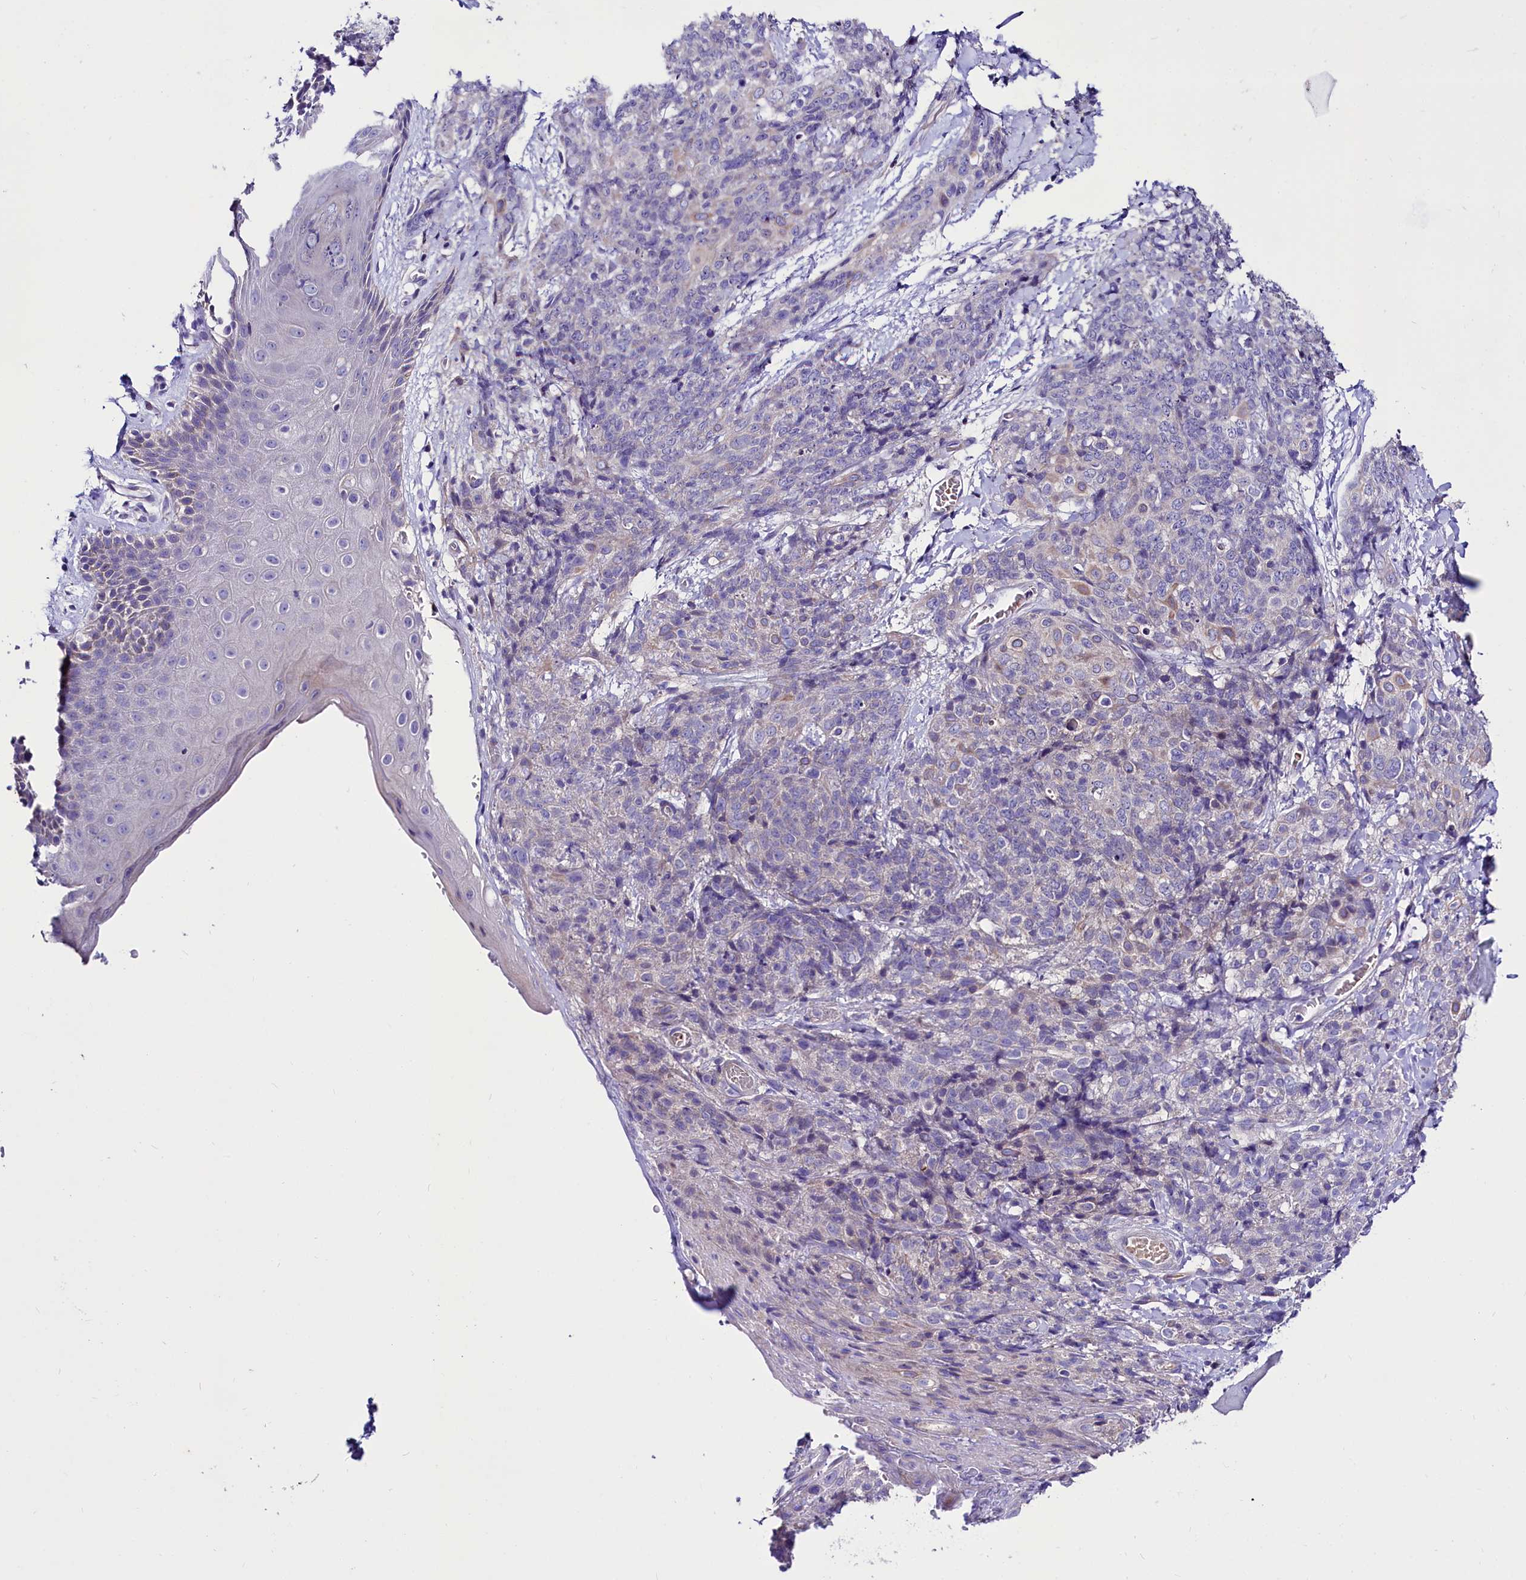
{"staining": {"intensity": "negative", "quantity": "none", "location": "none"}, "tissue": "skin cancer", "cell_type": "Tumor cells", "image_type": "cancer", "snomed": [{"axis": "morphology", "description": "Squamous cell carcinoma, NOS"}, {"axis": "topography", "description": "Skin"}, {"axis": "topography", "description": "Vulva"}], "caption": "An immunohistochemistry histopathology image of skin cancer (squamous cell carcinoma) is shown. There is no staining in tumor cells of skin cancer (squamous cell carcinoma).", "gene": "ABHD5", "patient": {"sex": "female", "age": 85}}